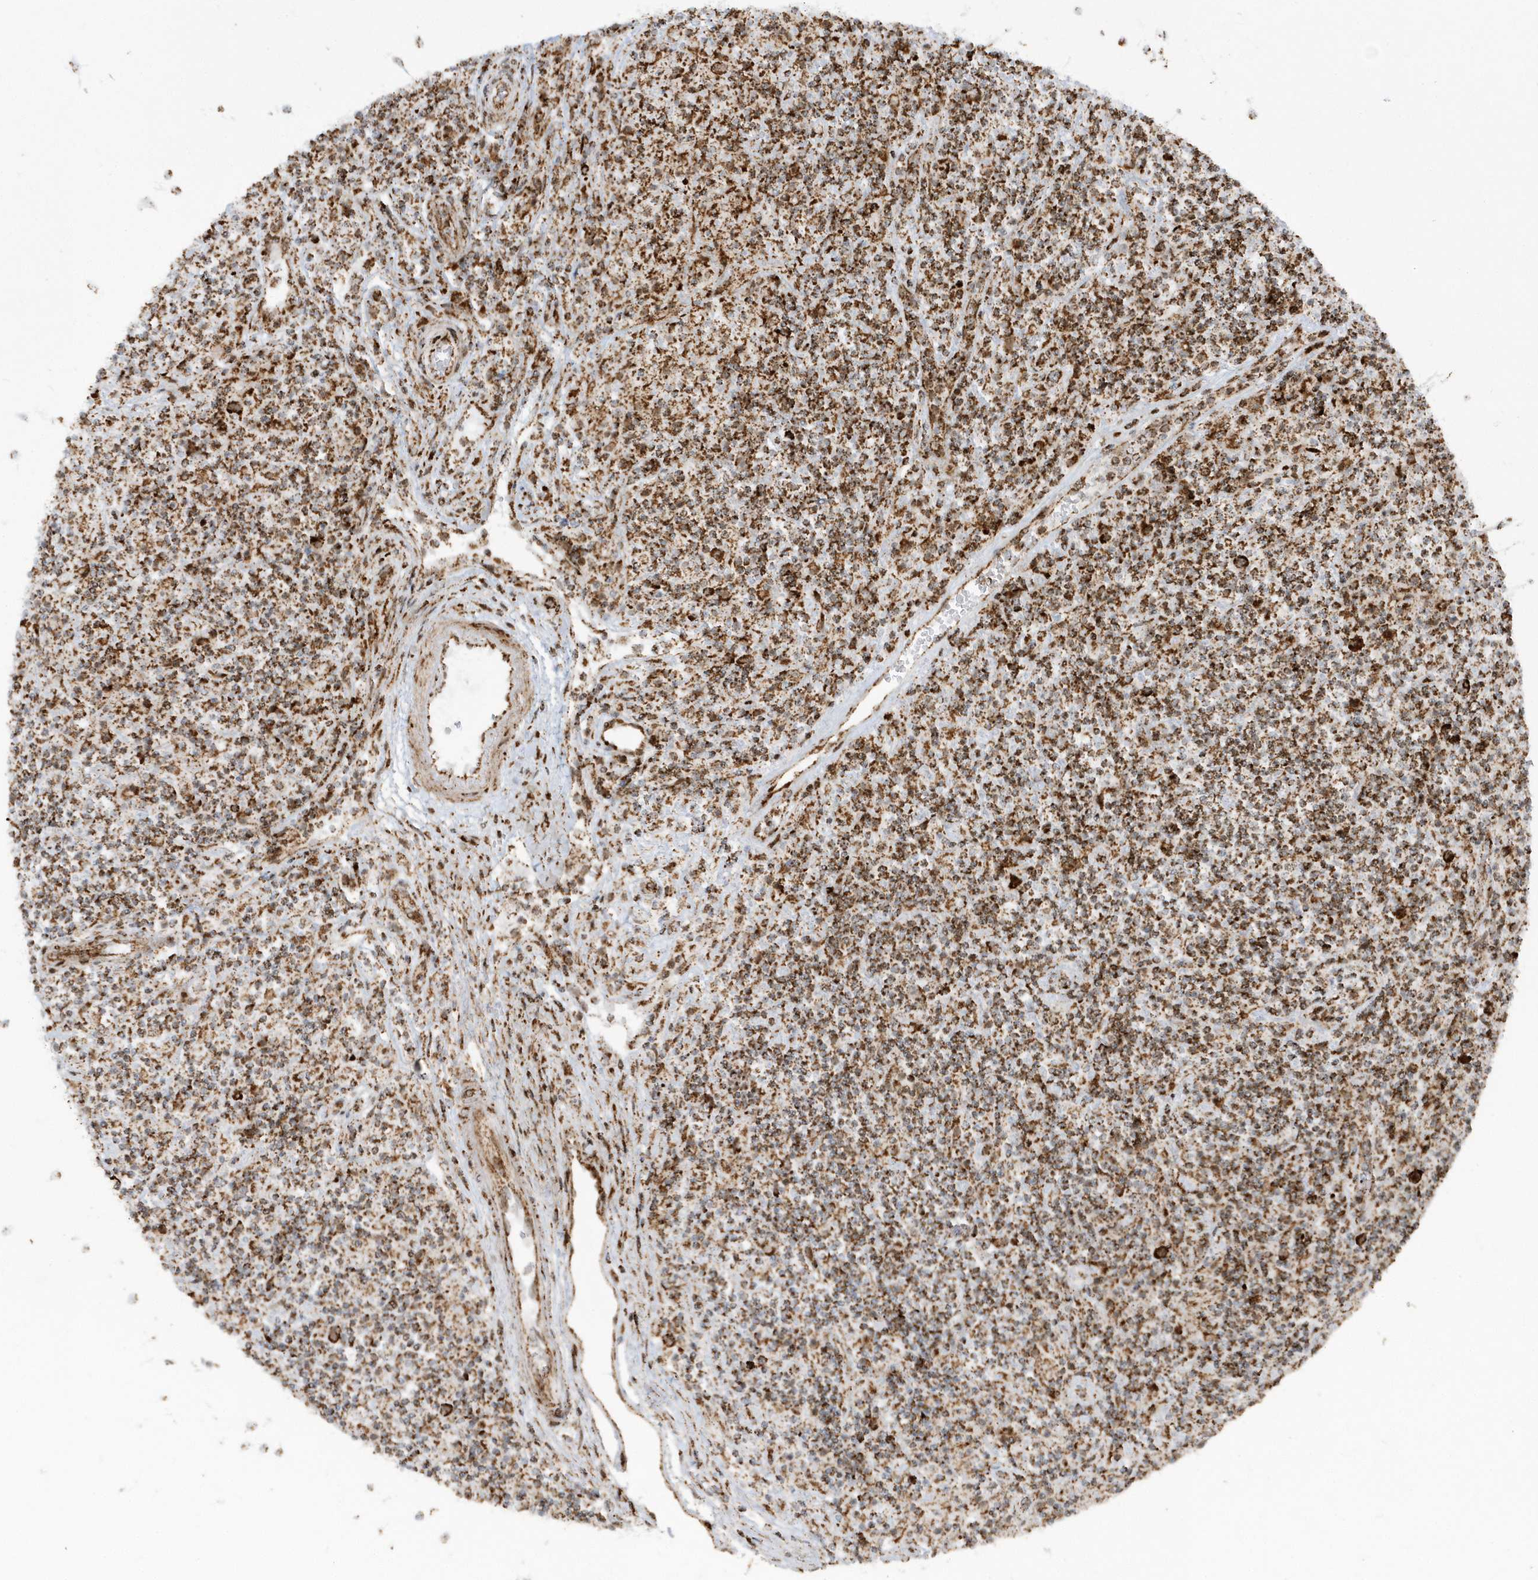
{"staining": {"intensity": "strong", "quantity": ">75%", "location": "cytoplasmic/membranous"}, "tissue": "lymphoma", "cell_type": "Tumor cells", "image_type": "cancer", "snomed": [{"axis": "morphology", "description": "Hodgkin's disease, NOS"}, {"axis": "topography", "description": "Lymph node"}], "caption": "Lymphoma stained with DAB (3,3'-diaminobenzidine) immunohistochemistry exhibits high levels of strong cytoplasmic/membranous positivity in approximately >75% of tumor cells.", "gene": "CRY2", "patient": {"sex": "male", "age": 70}}